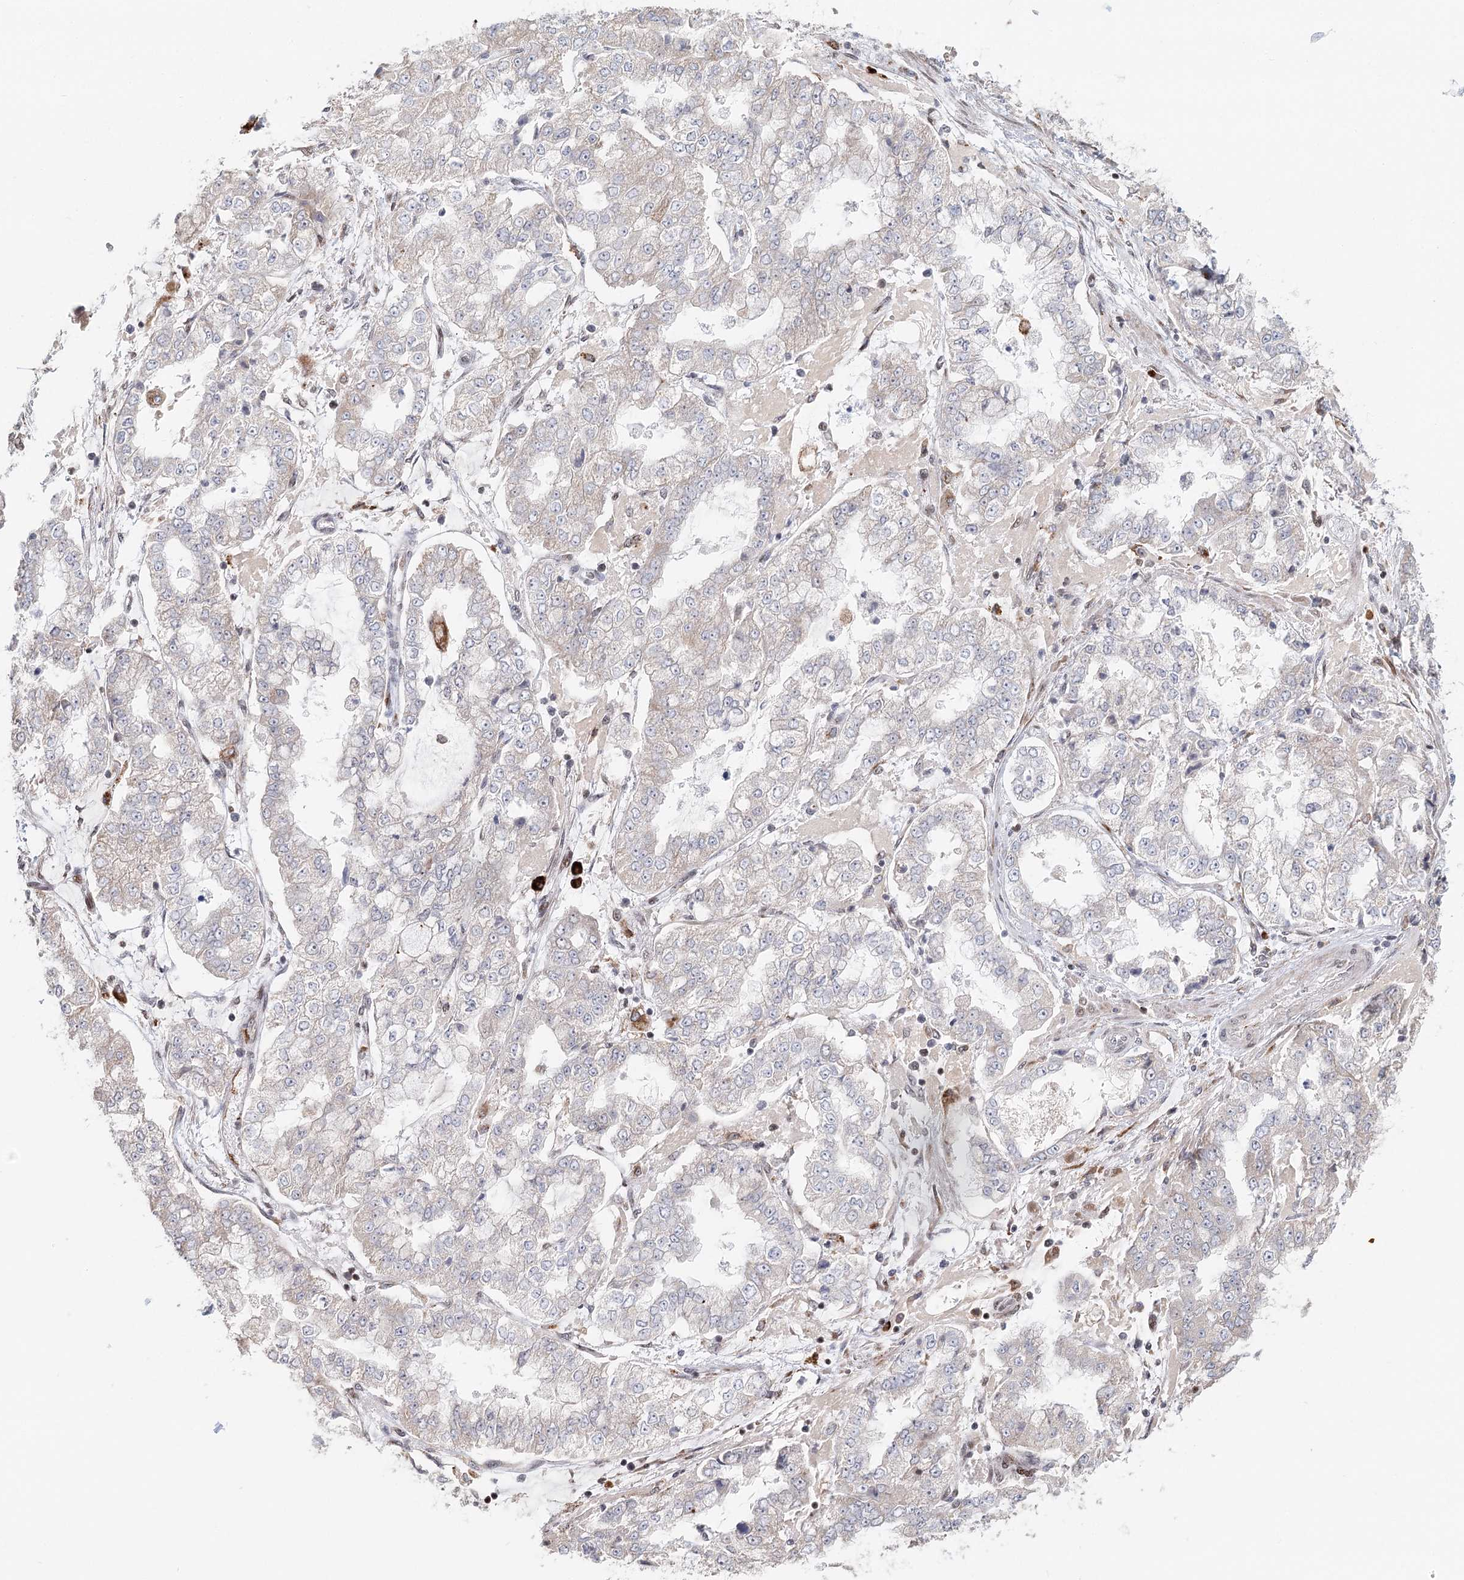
{"staining": {"intensity": "negative", "quantity": "none", "location": "none"}, "tissue": "stomach cancer", "cell_type": "Tumor cells", "image_type": "cancer", "snomed": [{"axis": "morphology", "description": "Adenocarcinoma, NOS"}, {"axis": "topography", "description": "Stomach"}], "caption": "Tumor cells show no significant positivity in adenocarcinoma (stomach). Nuclei are stained in blue.", "gene": "BNIP5", "patient": {"sex": "male", "age": 76}}